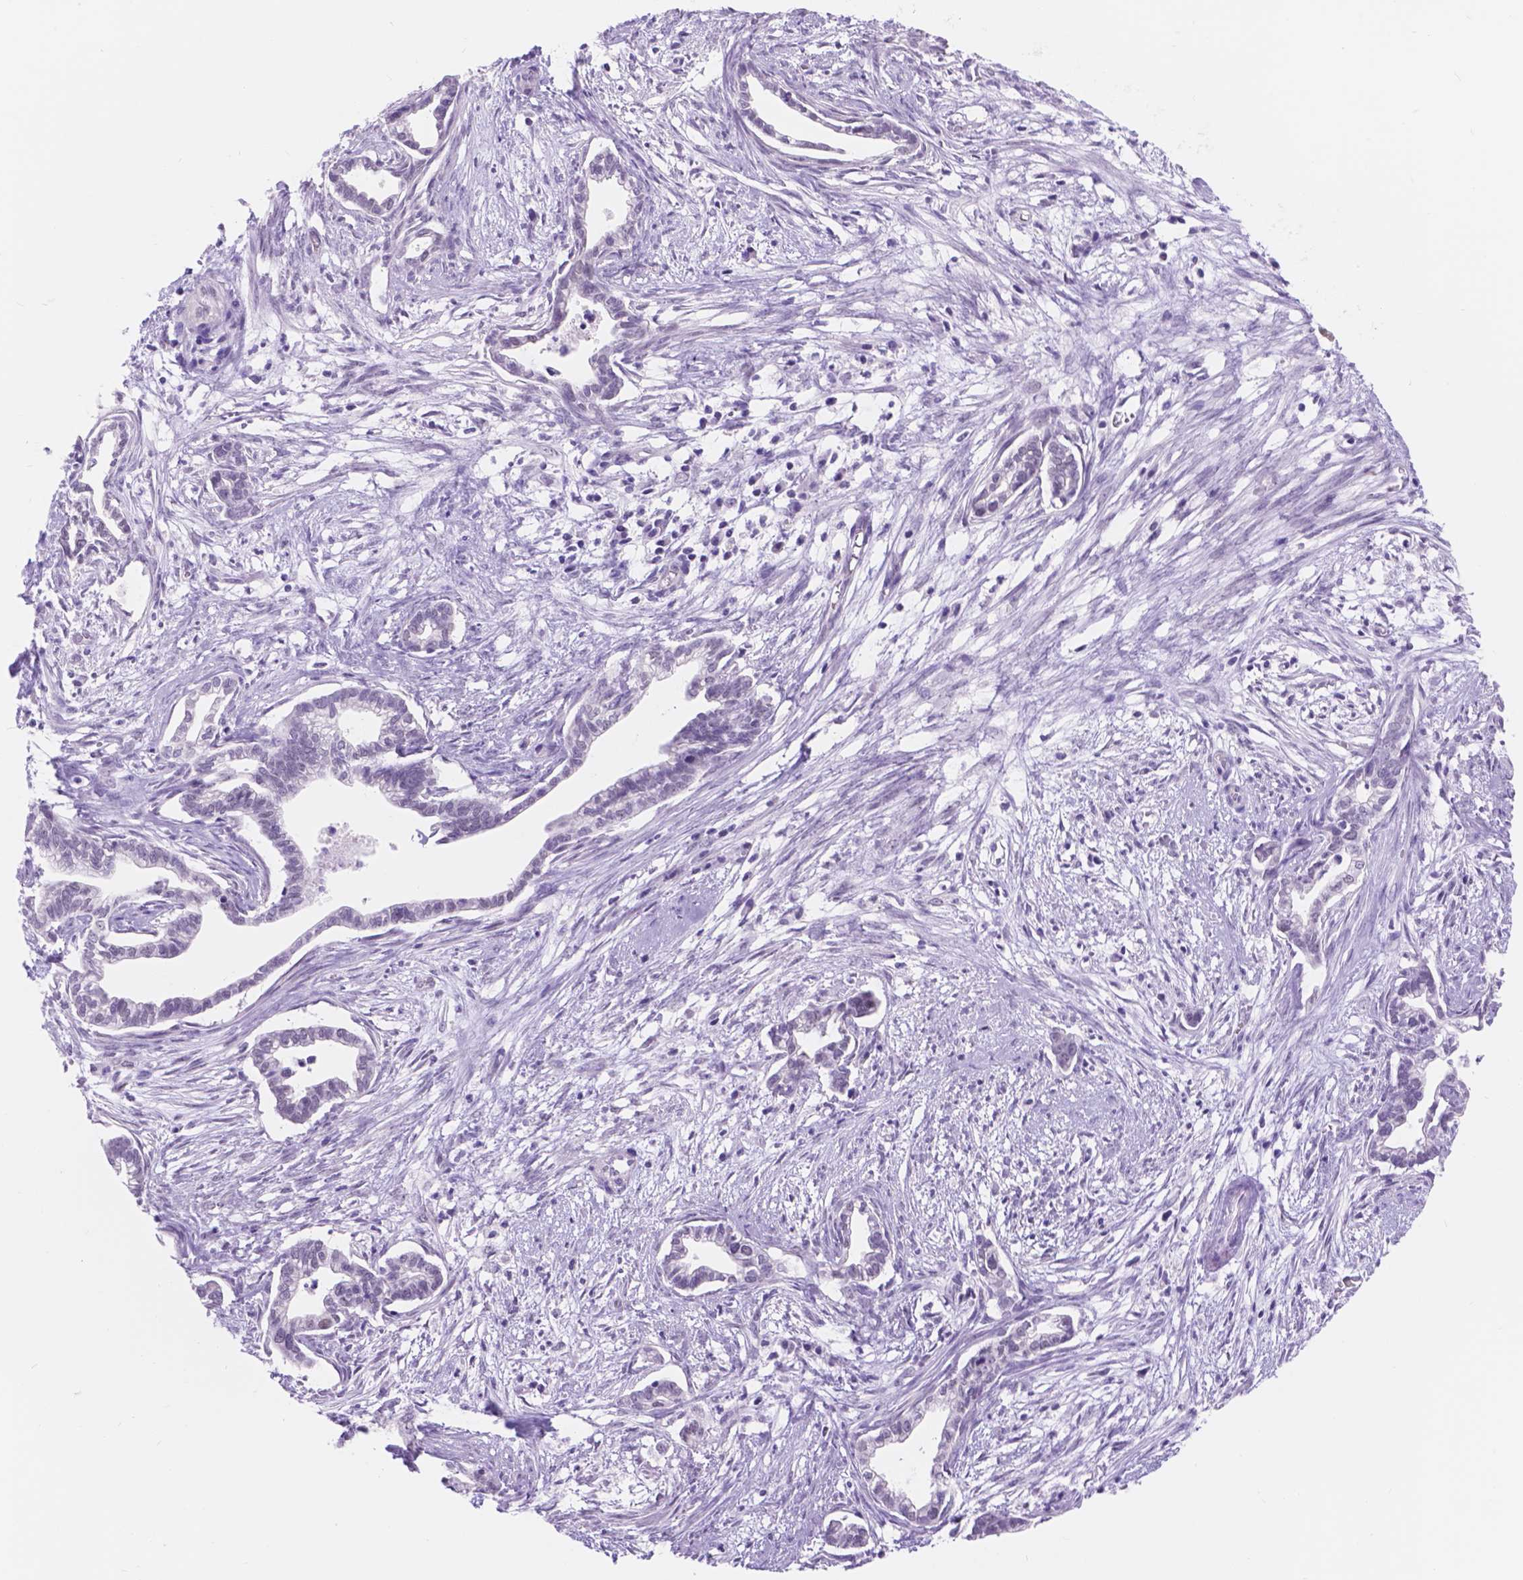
{"staining": {"intensity": "negative", "quantity": "none", "location": "none"}, "tissue": "cervical cancer", "cell_type": "Tumor cells", "image_type": "cancer", "snomed": [{"axis": "morphology", "description": "Adenocarcinoma, NOS"}, {"axis": "topography", "description": "Cervix"}], "caption": "The immunohistochemistry (IHC) photomicrograph has no significant staining in tumor cells of cervical adenocarcinoma tissue.", "gene": "DCC", "patient": {"sex": "female", "age": 62}}